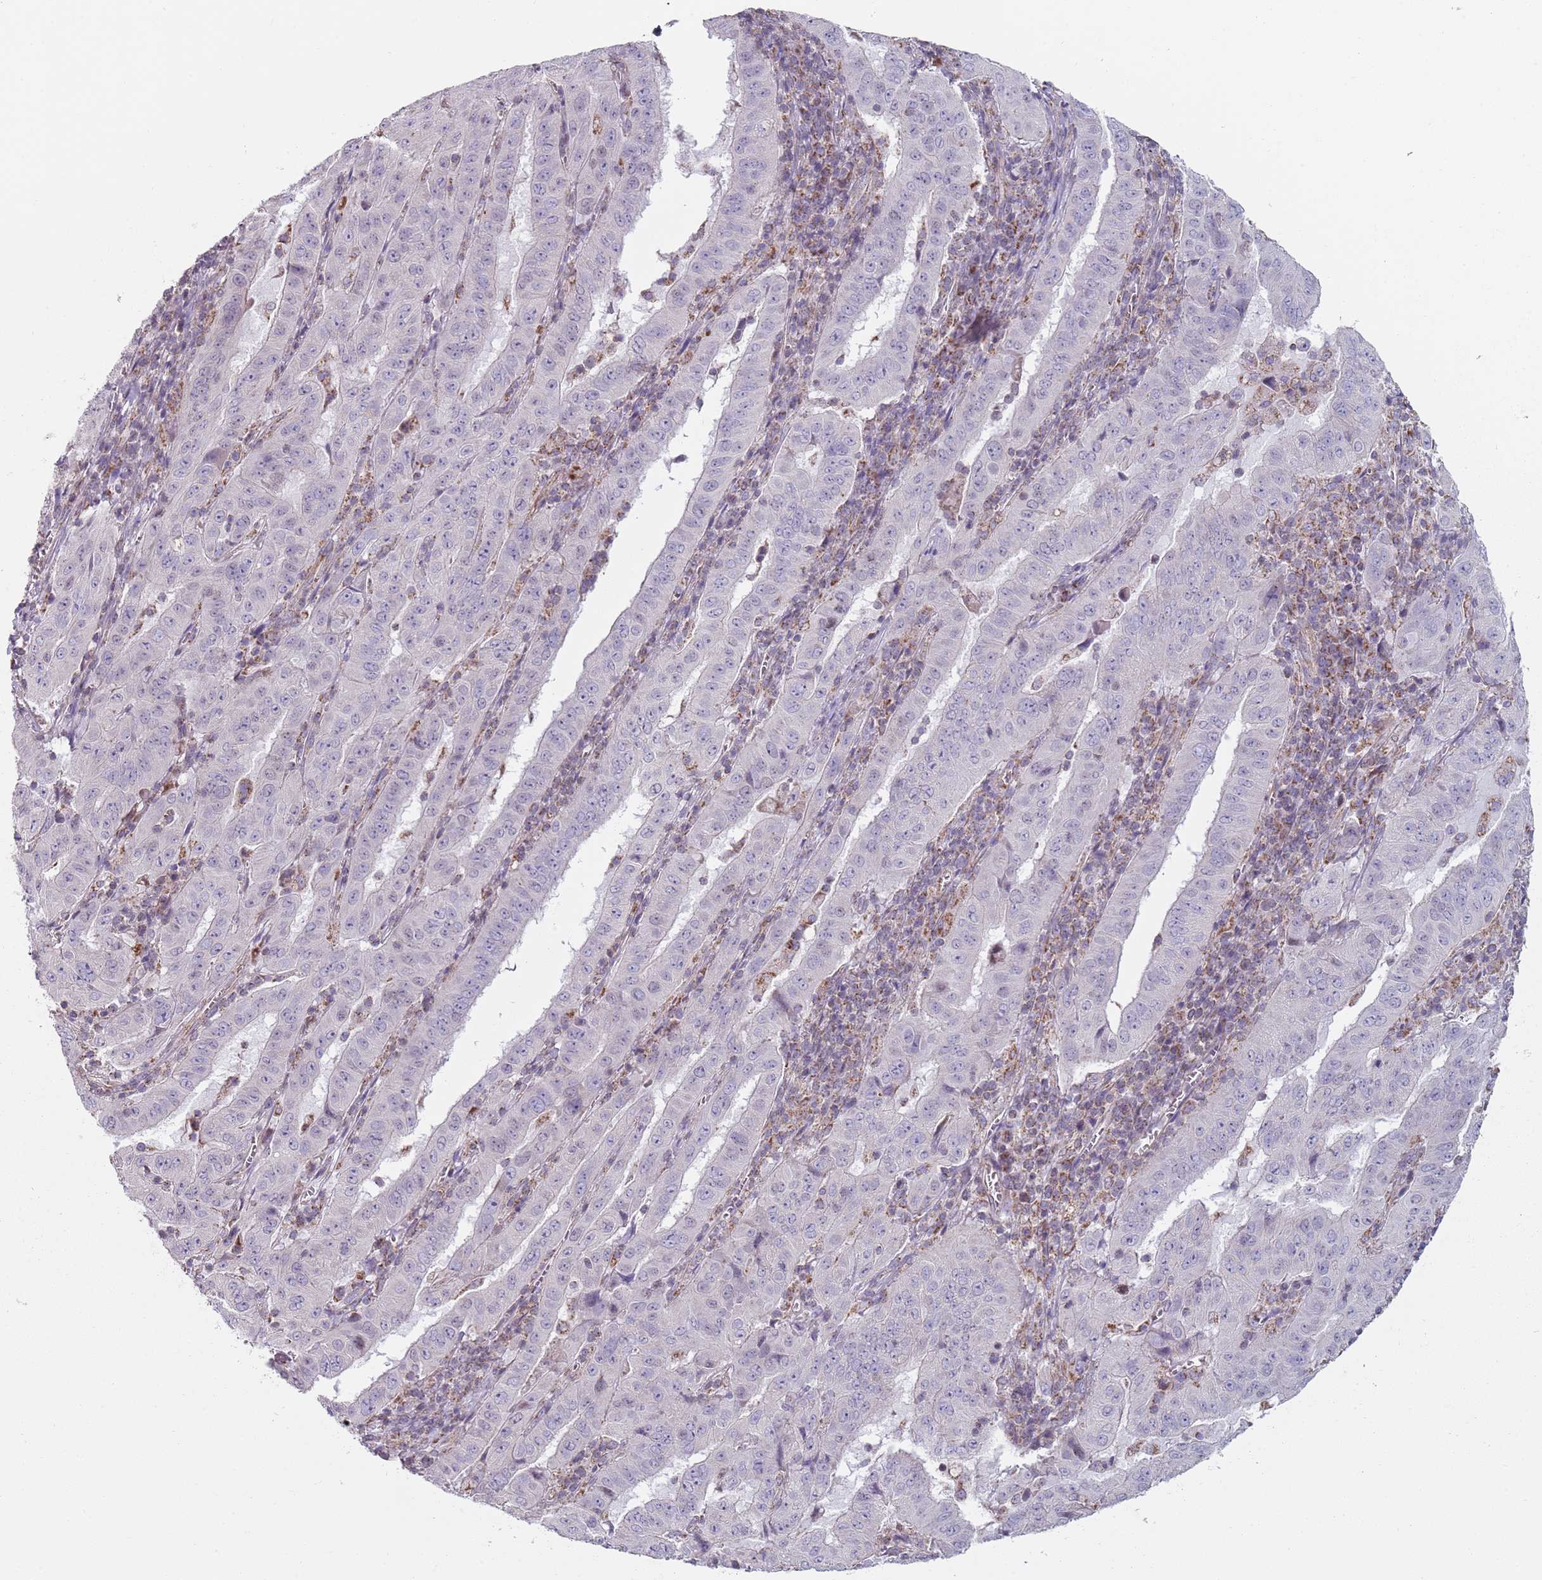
{"staining": {"intensity": "negative", "quantity": "none", "location": "none"}, "tissue": "pancreatic cancer", "cell_type": "Tumor cells", "image_type": "cancer", "snomed": [{"axis": "morphology", "description": "Adenocarcinoma, NOS"}, {"axis": "topography", "description": "Pancreas"}], "caption": "The image demonstrates no significant expression in tumor cells of pancreatic adenocarcinoma.", "gene": "GAS8", "patient": {"sex": "male", "age": 63}}